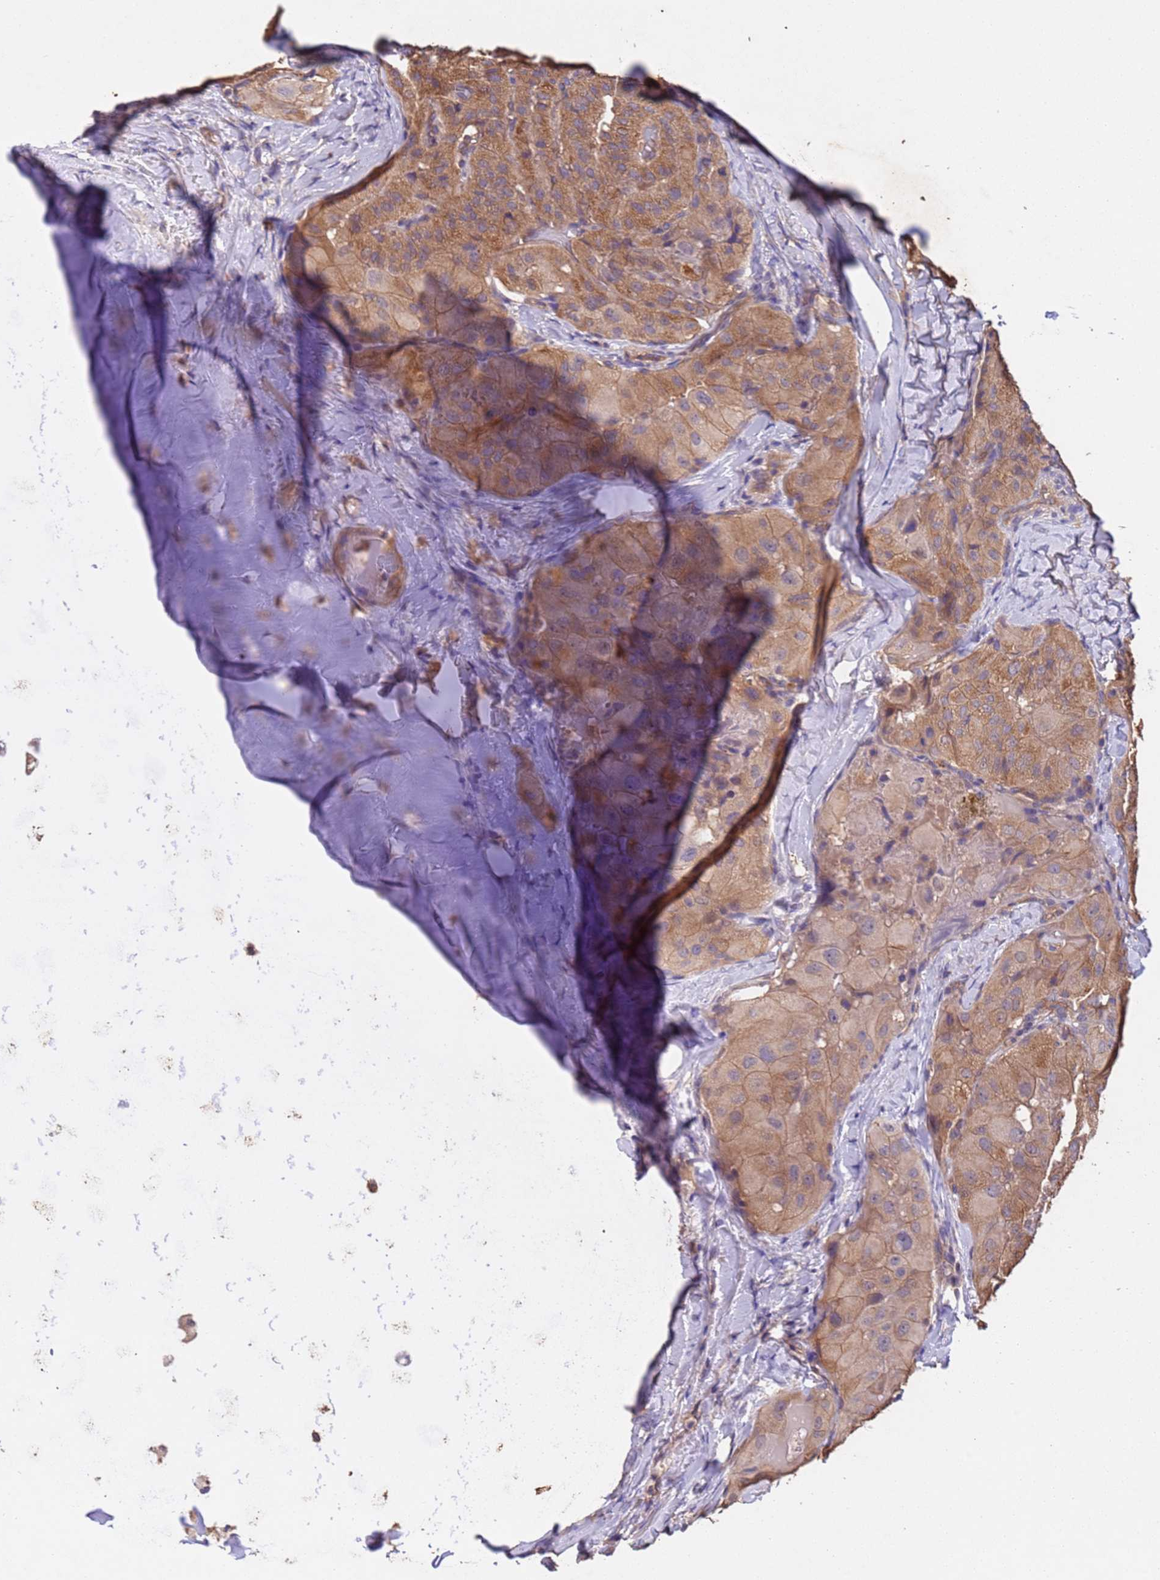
{"staining": {"intensity": "moderate", "quantity": ">75%", "location": "cytoplasmic/membranous"}, "tissue": "thyroid cancer", "cell_type": "Tumor cells", "image_type": "cancer", "snomed": [{"axis": "morphology", "description": "Normal tissue, NOS"}, {"axis": "morphology", "description": "Papillary adenocarcinoma, NOS"}, {"axis": "topography", "description": "Thyroid gland"}], "caption": "IHC of thyroid cancer (papillary adenocarcinoma) exhibits medium levels of moderate cytoplasmic/membranous expression in about >75% of tumor cells.", "gene": "MTX3", "patient": {"sex": "female", "age": 59}}